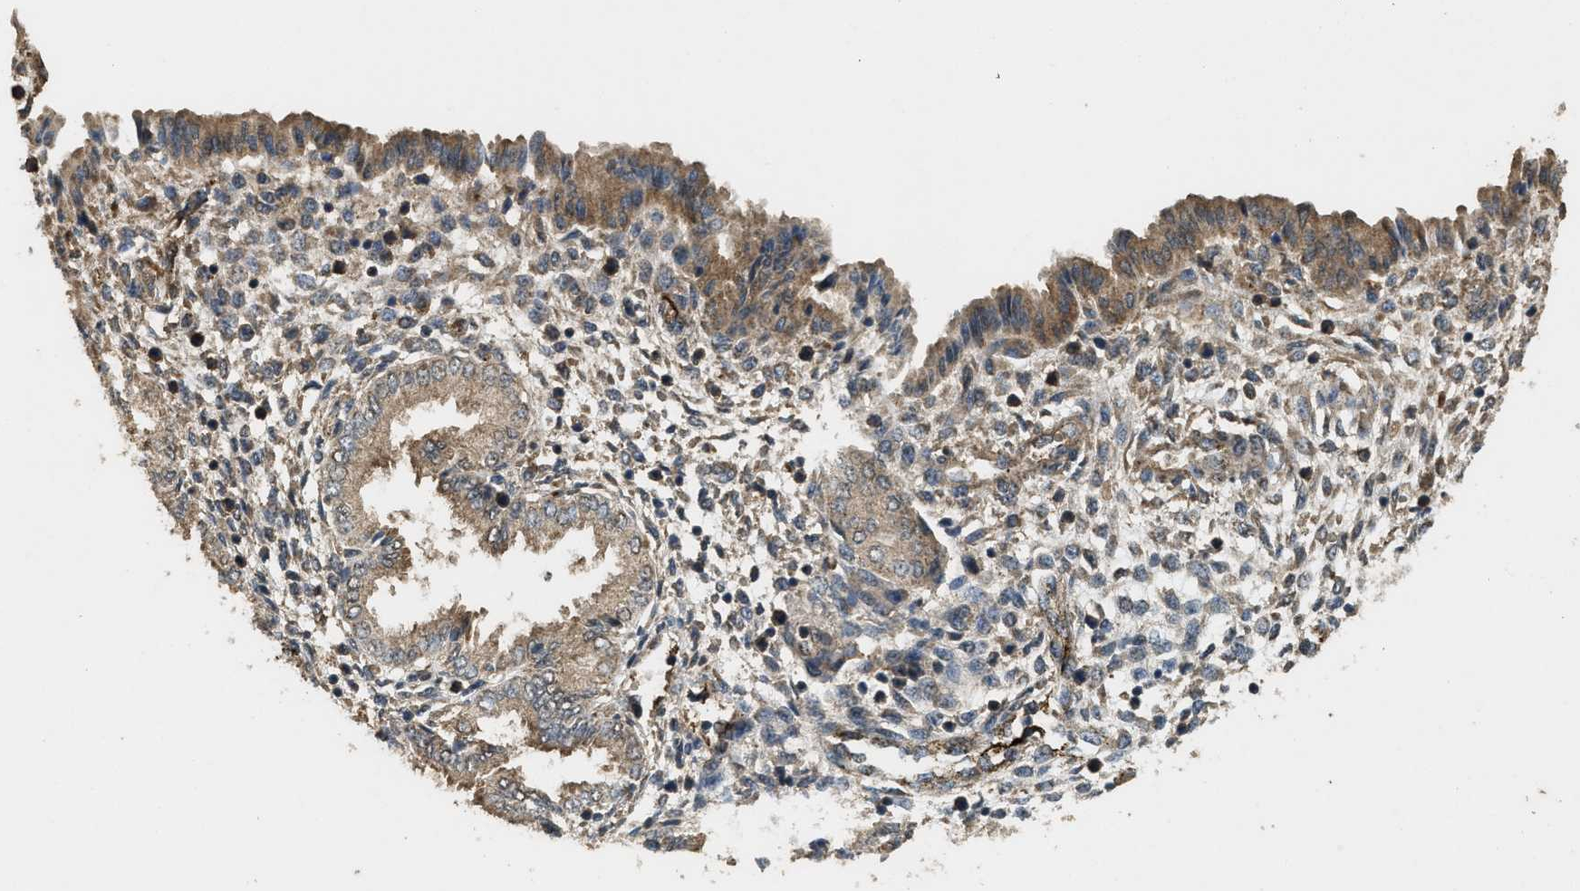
{"staining": {"intensity": "moderate", "quantity": "25%-75%", "location": "cytoplasmic/membranous"}, "tissue": "endometrium", "cell_type": "Cells in endometrial stroma", "image_type": "normal", "snomed": [{"axis": "morphology", "description": "Normal tissue, NOS"}, {"axis": "topography", "description": "Endometrium"}], "caption": "A high-resolution photomicrograph shows IHC staining of normal endometrium, which reveals moderate cytoplasmic/membranous positivity in about 25%-75% of cells in endometrial stroma. The staining is performed using DAB (3,3'-diaminobenzidine) brown chromogen to label protein expression. The nuclei are counter-stained blue using hematoxylin.", "gene": "ARHGEF5", "patient": {"sex": "female", "age": 33}}